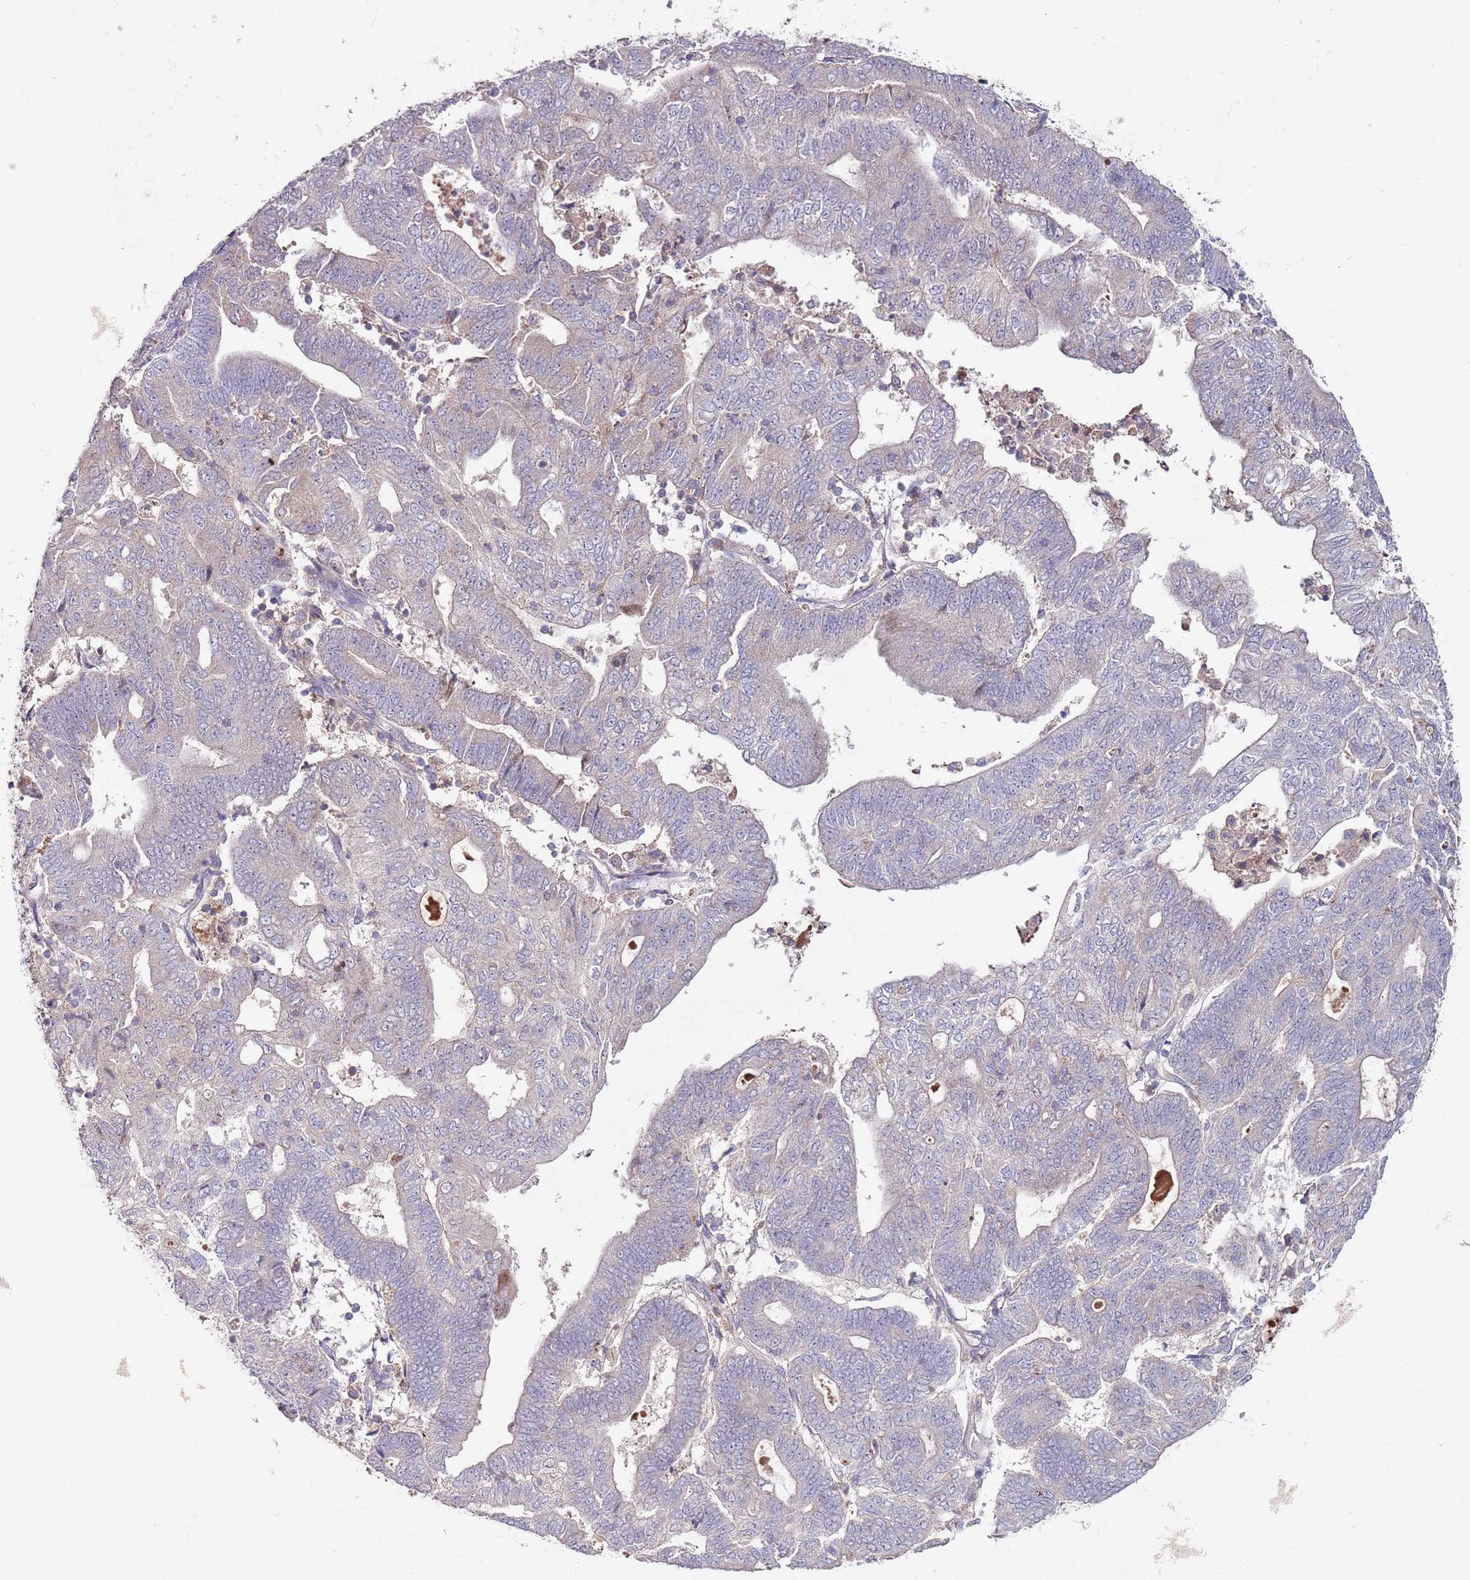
{"staining": {"intensity": "negative", "quantity": "none", "location": "none"}, "tissue": "endometrial cancer", "cell_type": "Tumor cells", "image_type": "cancer", "snomed": [{"axis": "morphology", "description": "Adenocarcinoma, NOS"}, {"axis": "topography", "description": "Endometrium"}], "caption": "This is a photomicrograph of immunohistochemistry (IHC) staining of endometrial cancer (adenocarcinoma), which shows no positivity in tumor cells.", "gene": "NRDE2", "patient": {"sex": "female", "age": 70}}